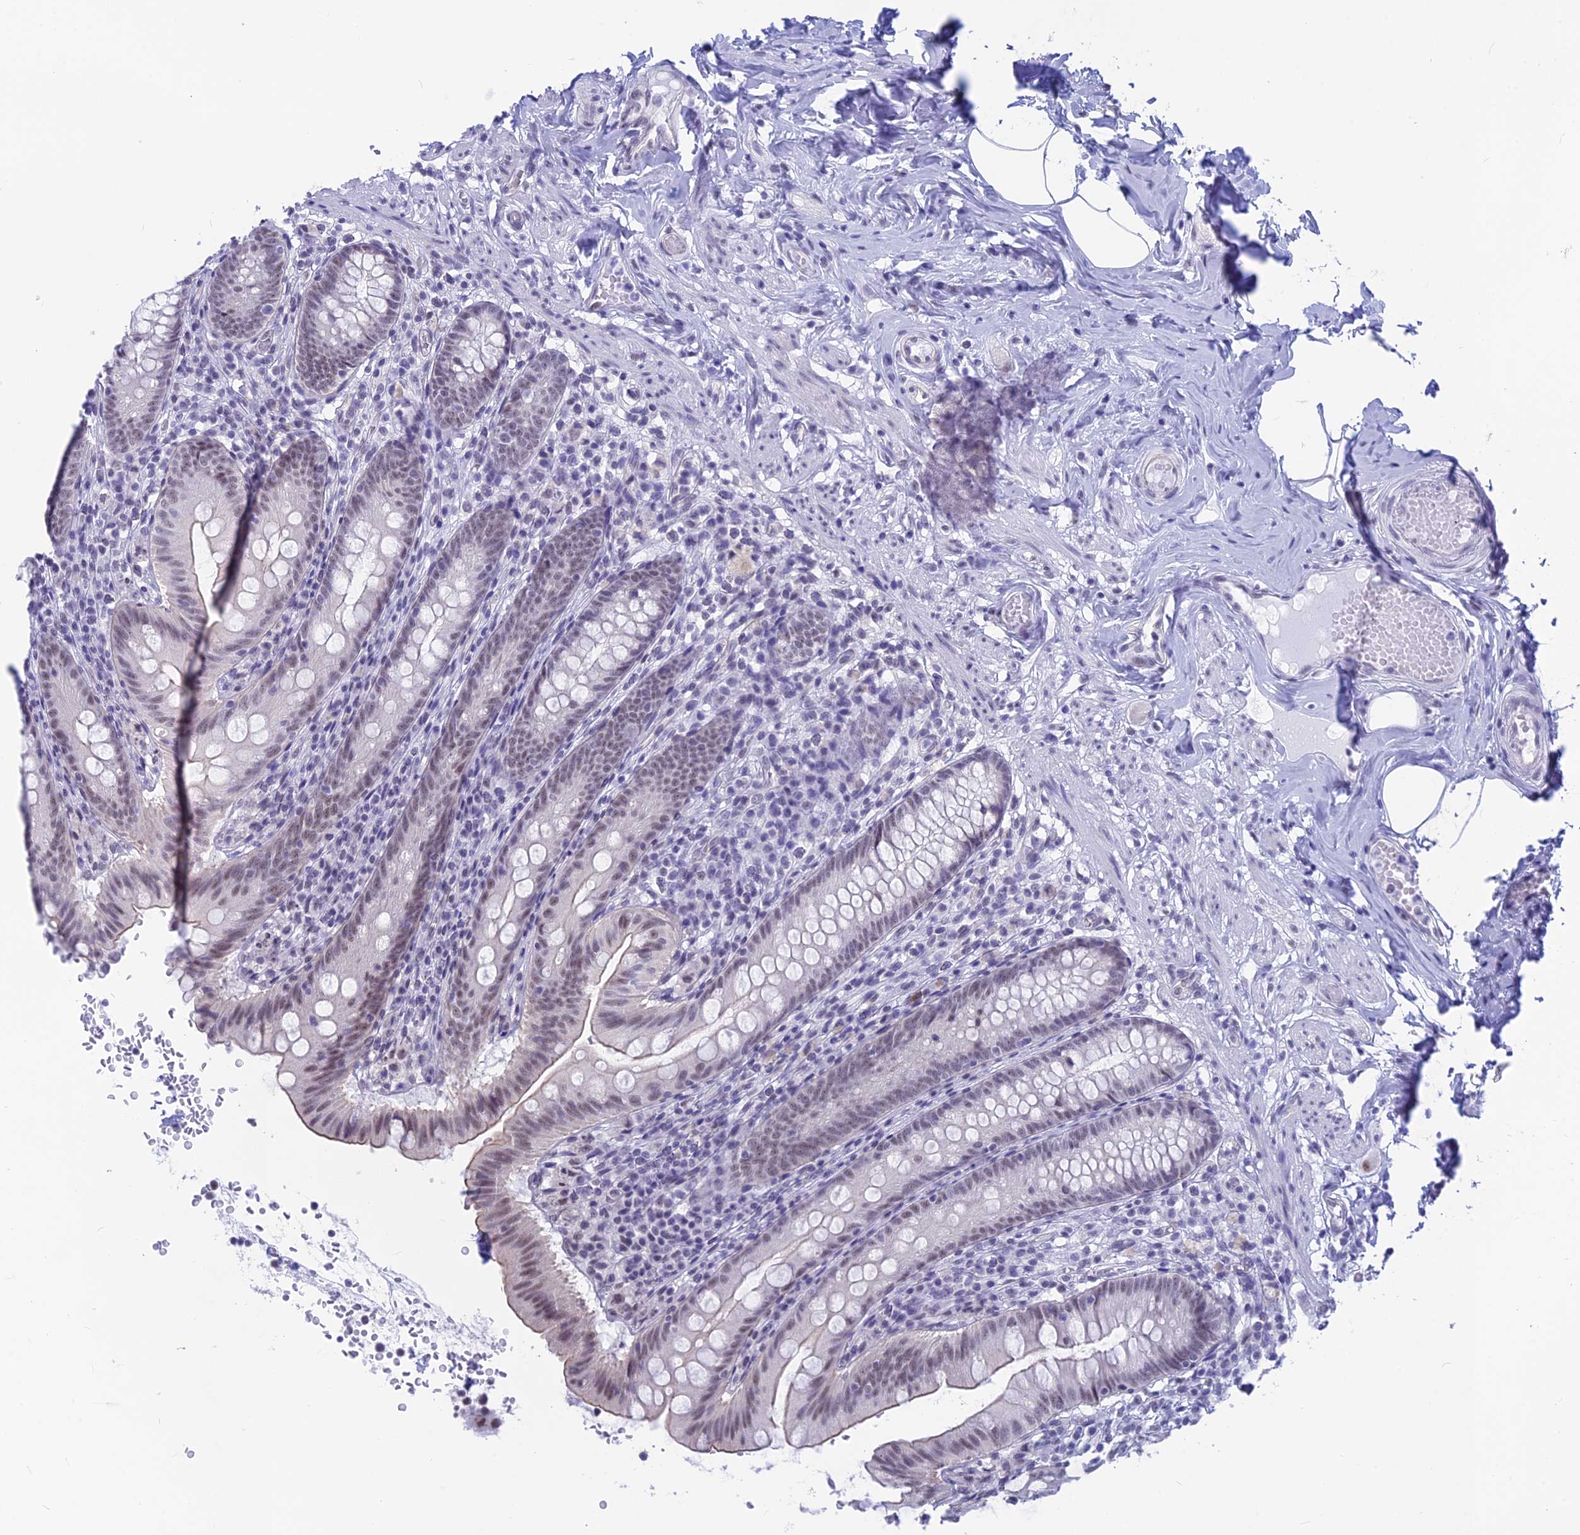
{"staining": {"intensity": "moderate", "quantity": "<25%", "location": "nuclear"}, "tissue": "appendix", "cell_type": "Glandular cells", "image_type": "normal", "snomed": [{"axis": "morphology", "description": "Normal tissue, NOS"}, {"axis": "topography", "description": "Appendix"}], "caption": "The image demonstrates staining of unremarkable appendix, revealing moderate nuclear protein staining (brown color) within glandular cells.", "gene": "SRSF5", "patient": {"sex": "male", "age": 55}}